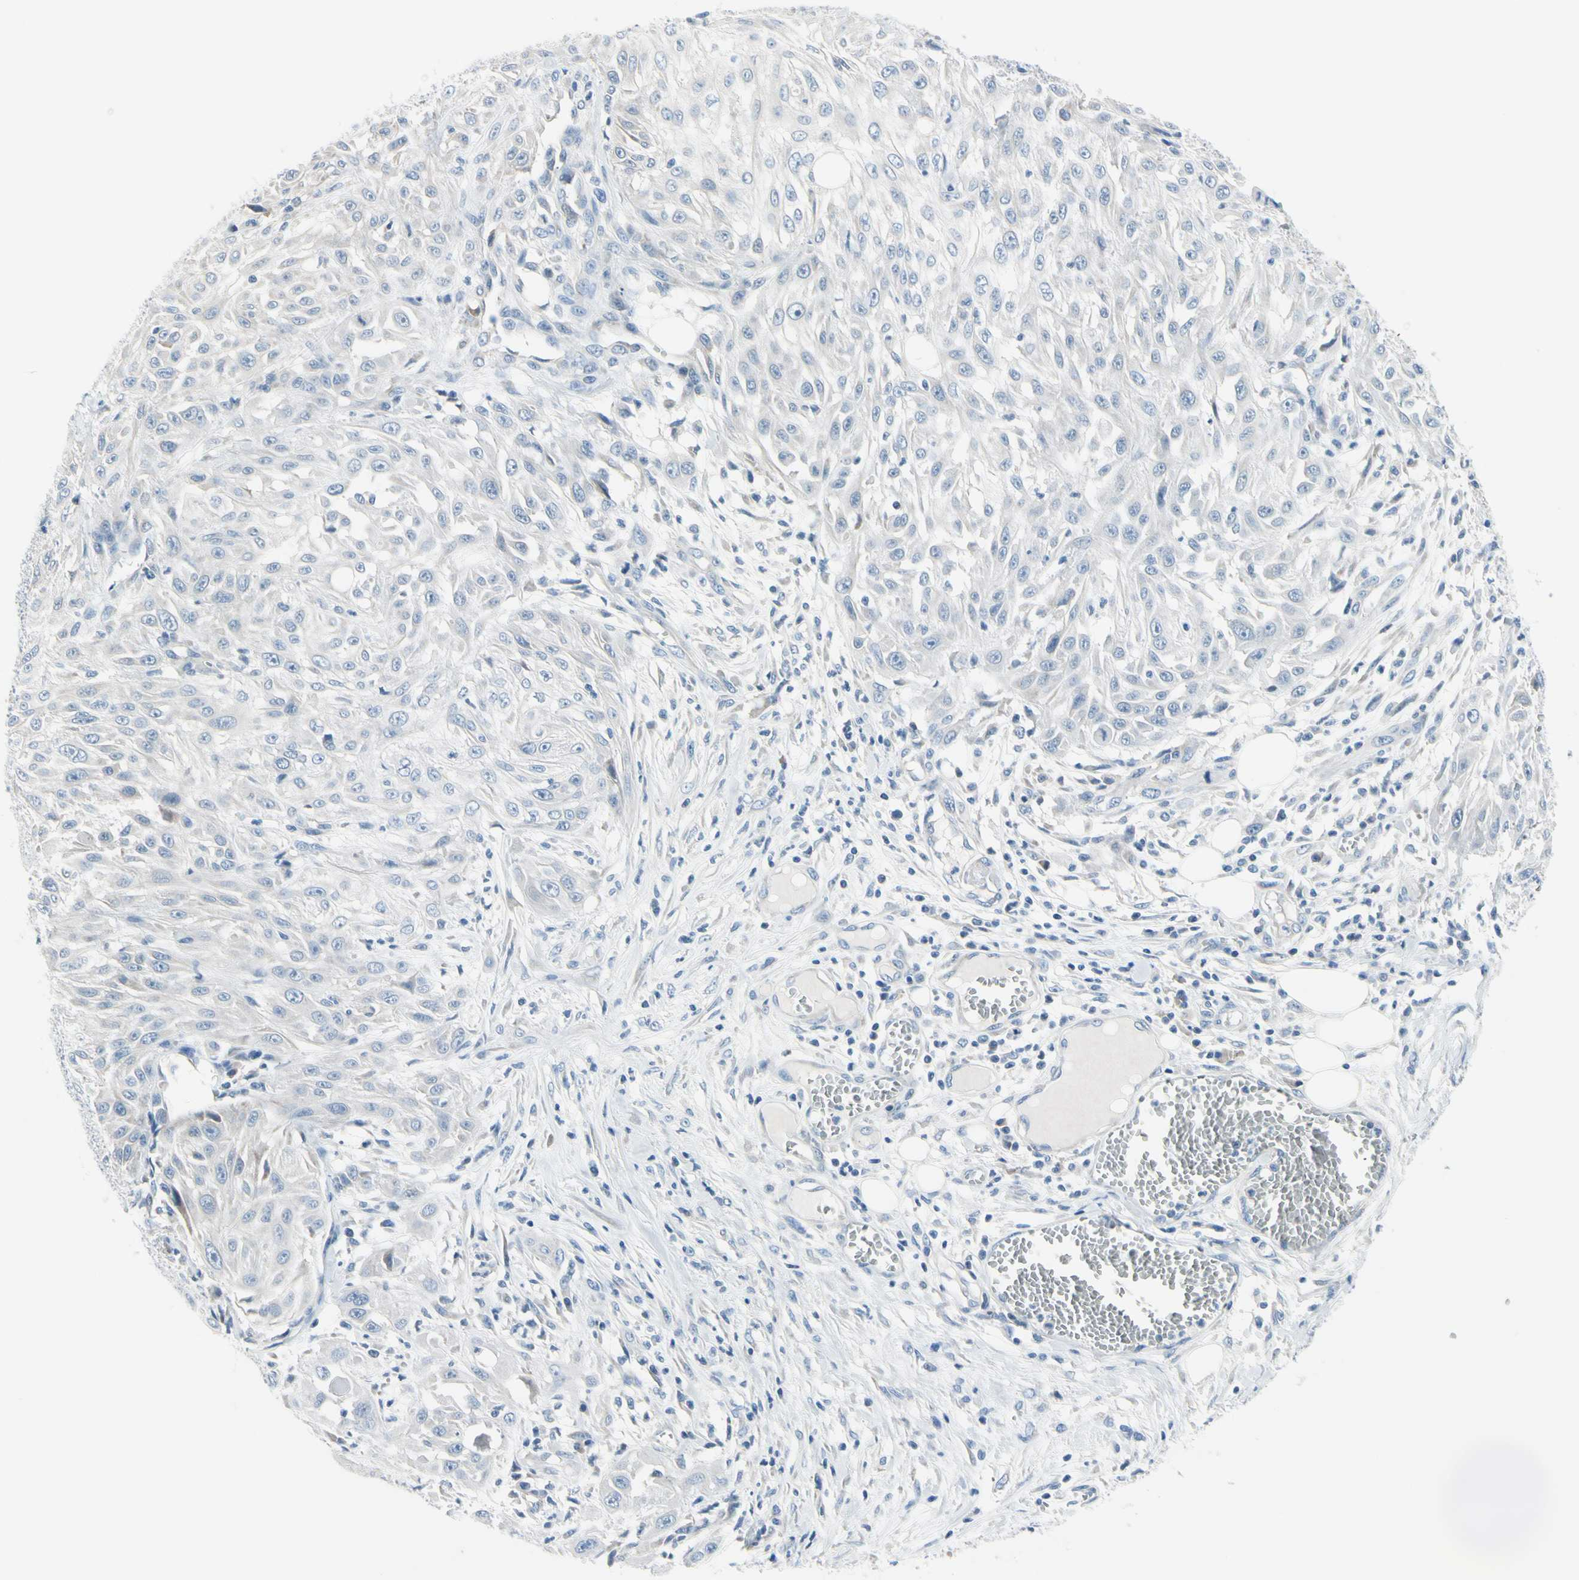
{"staining": {"intensity": "negative", "quantity": "none", "location": "none"}, "tissue": "skin cancer", "cell_type": "Tumor cells", "image_type": "cancer", "snomed": [{"axis": "morphology", "description": "Squamous cell carcinoma, NOS"}, {"axis": "topography", "description": "Skin"}], "caption": "Immunohistochemistry micrograph of neoplastic tissue: skin cancer (squamous cell carcinoma) stained with DAB demonstrates no significant protein positivity in tumor cells.", "gene": "FCER2", "patient": {"sex": "male", "age": 75}}